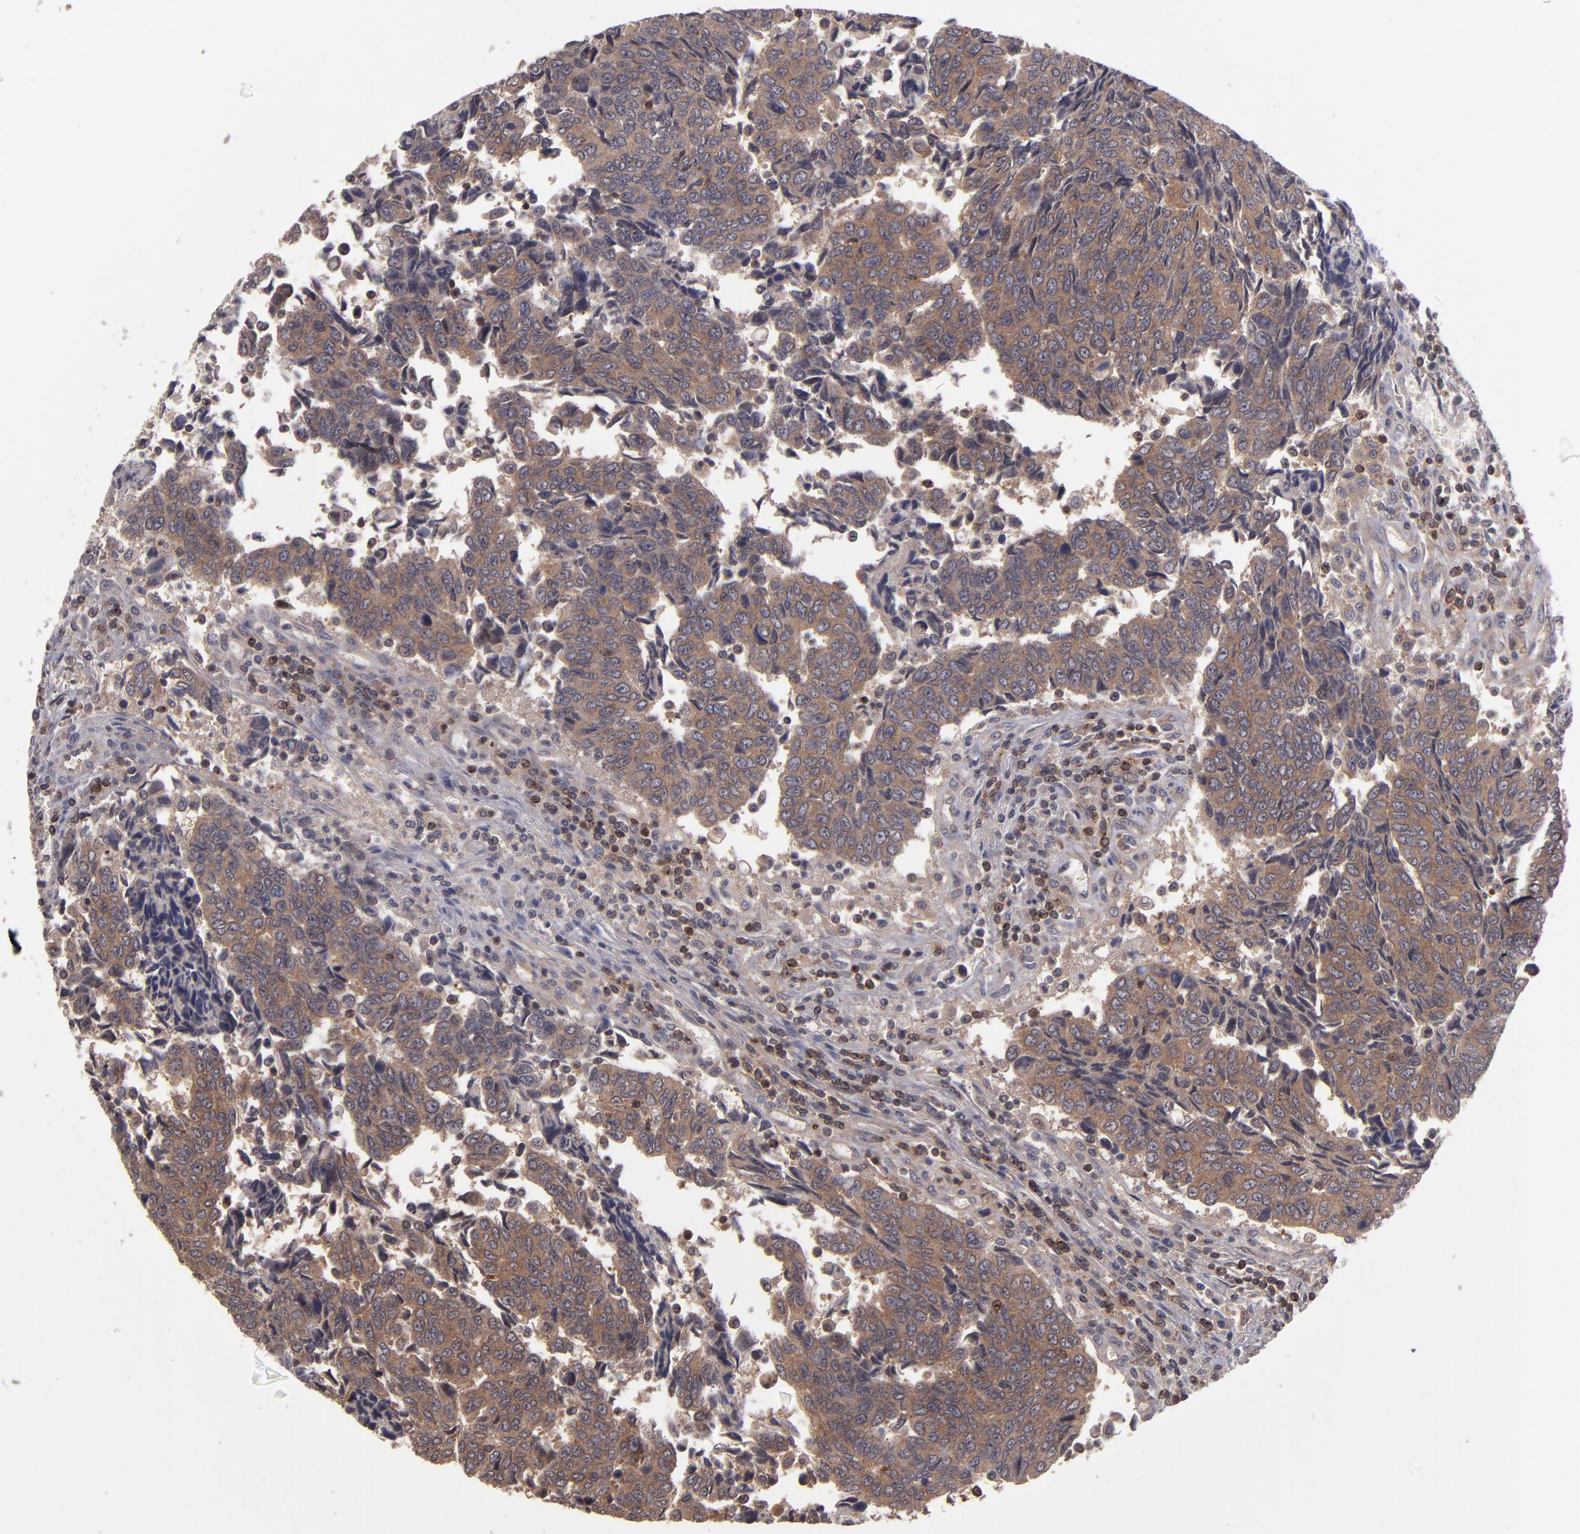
{"staining": {"intensity": "moderate", "quantity": ">75%", "location": "cytoplasmic/membranous"}, "tissue": "urothelial cancer", "cell_type": "Tumor cells", "image_type": "cancer", "snomed": [{"axis": "morphology", "description": "Urothelial carcinoma, High grade"}, {"axis": "topography", "description": "Urinary bladder"}], "caption": "Protein expression analysis of human urothelial carcinoma (high-grade) reveals moderate cytoplasmic/membranous staining in approximately >75% of tumor cells. (Brightfield microscopy of DAB IHC at high magnification).", "gene": "NF2", "patient": {"sex": "male", "age": 86}}